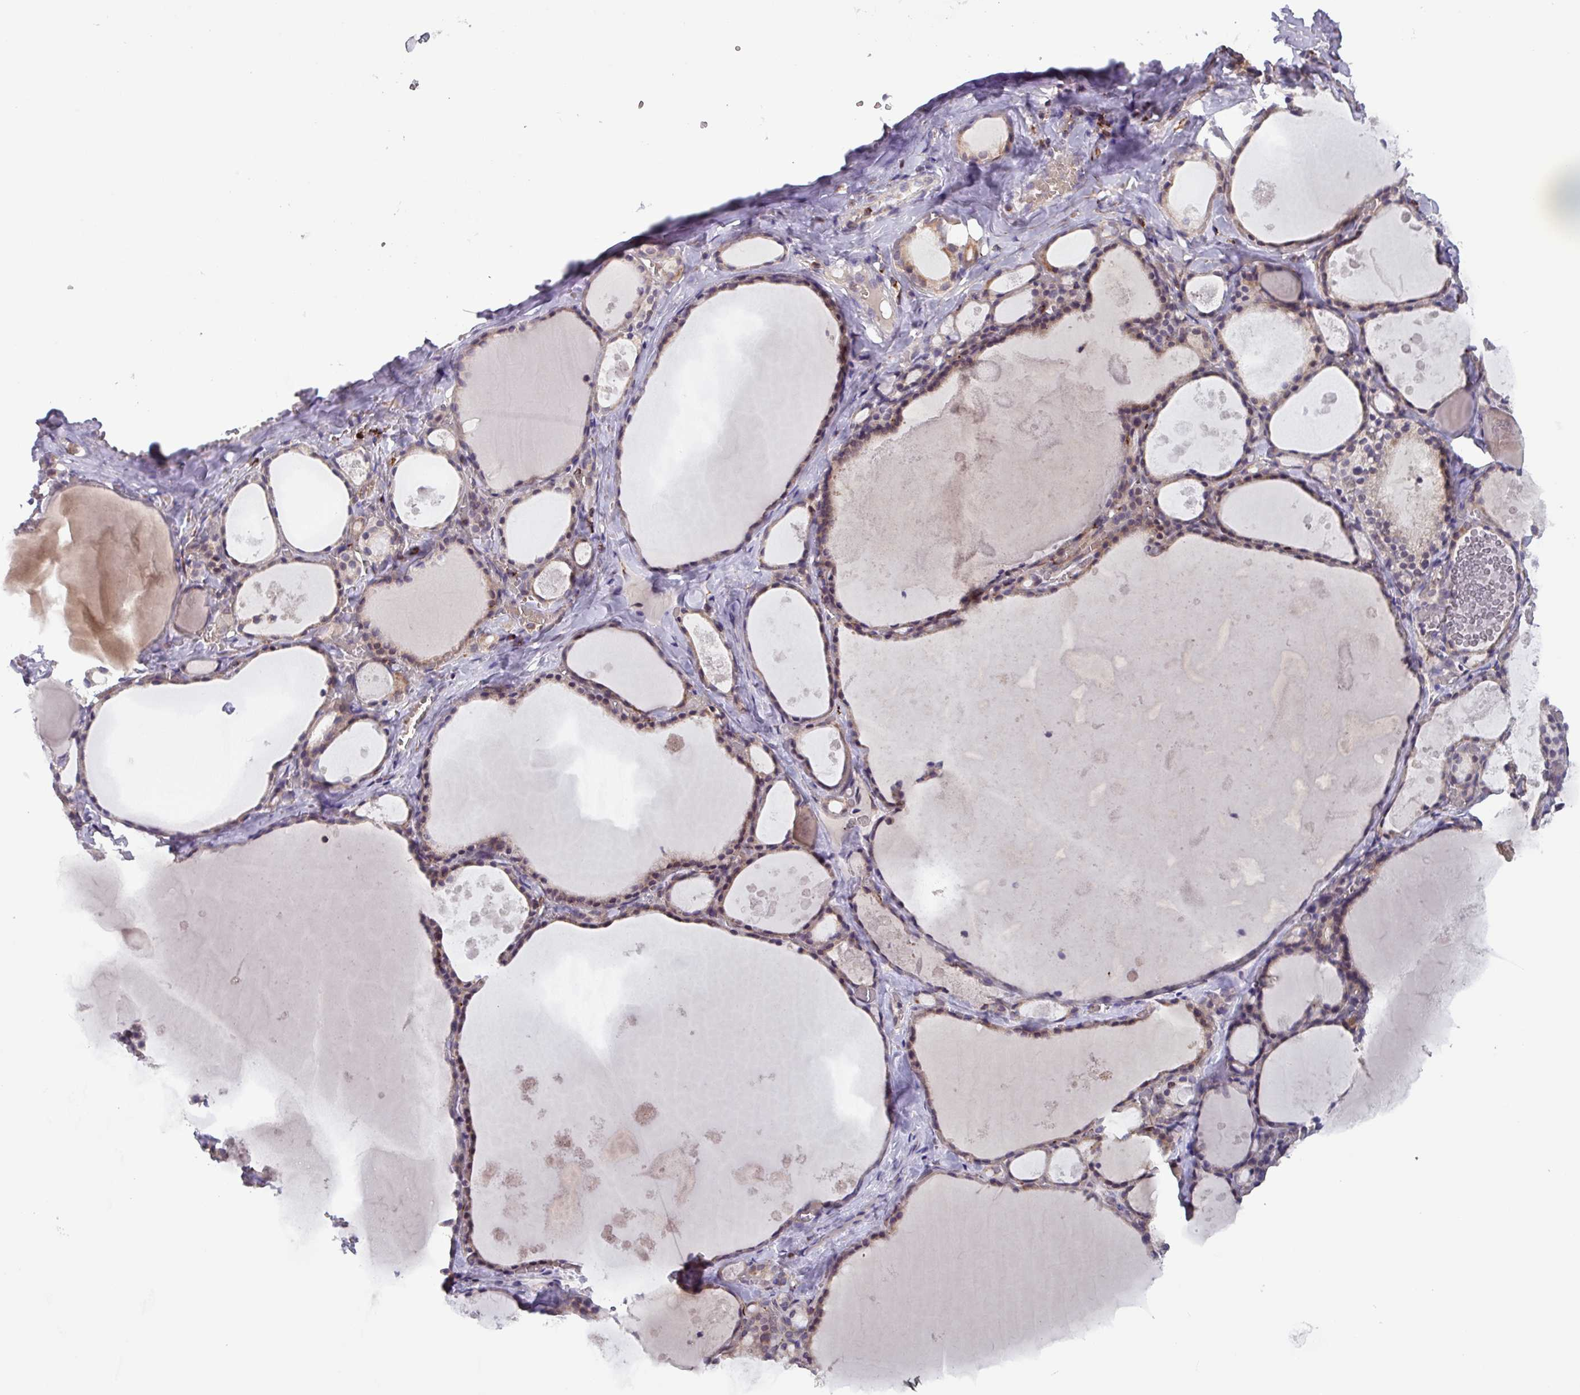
{"staining": {"intensity": "weak", "quantity": ">75%", "location": "cytoplasmic/membranous"}, "tissue": "thyroid gland", "cell_type": "Glandular cells", "image_type": "normal", "snomed": [{"axis": "morphology", "description": "Normal tissue, NOS"}, {"axis": "topography", "description": "Thyroid gland"}], "caption": "The immunohistochemical stain labels weak cytoplasmic/membranous positivity in glandular cells of benign thyroid gland.", "gene": "AKIRIN1", "patient": {"sex": "male", "age": 56}}